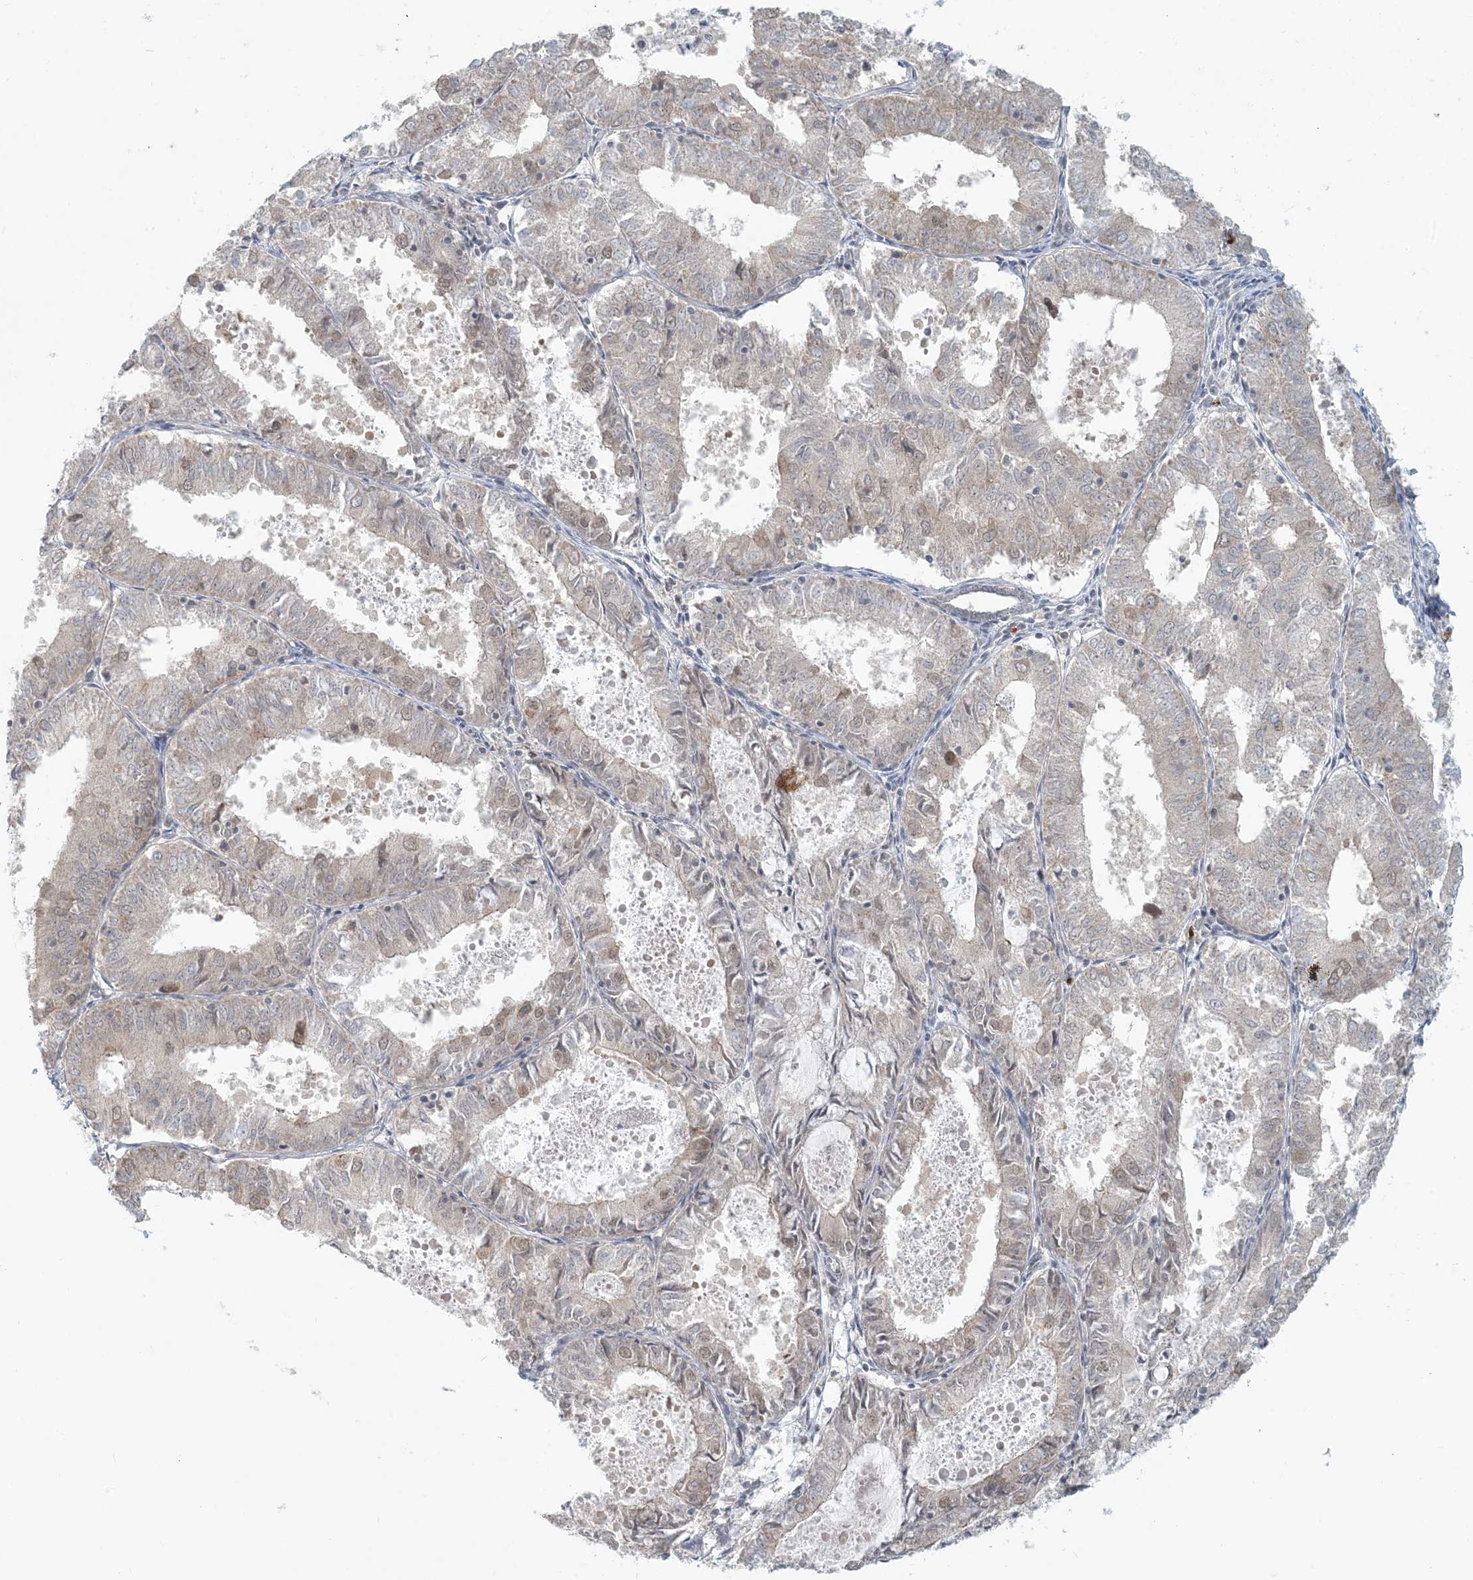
{"staining": {"intensity": "weak", "quantity": "25%-75%", "location": "nuclear"}, "tissue": "endometrial cancer", "cell_type": "Tumor cells", "image_type": "cancer", "snomed": [{"axis": "morphology", "description": "Adenocarcinoma, NOS"}, {"axis": "topography", "description": "Endometrium"}], "caption": "Brown immunohistochemical staining in adenocarcinoma (endometrial) reveals weak nuclear positivity in approximately 25%-75% of tumor cells. Using DAB (3,3'-diaminobenzidine) (brown) and hematoxylin (blue) stains, captured at high magnification using brightfield microscopy.", "gene": "OBI1", "patient": {"sex": "female", "age": 57}}